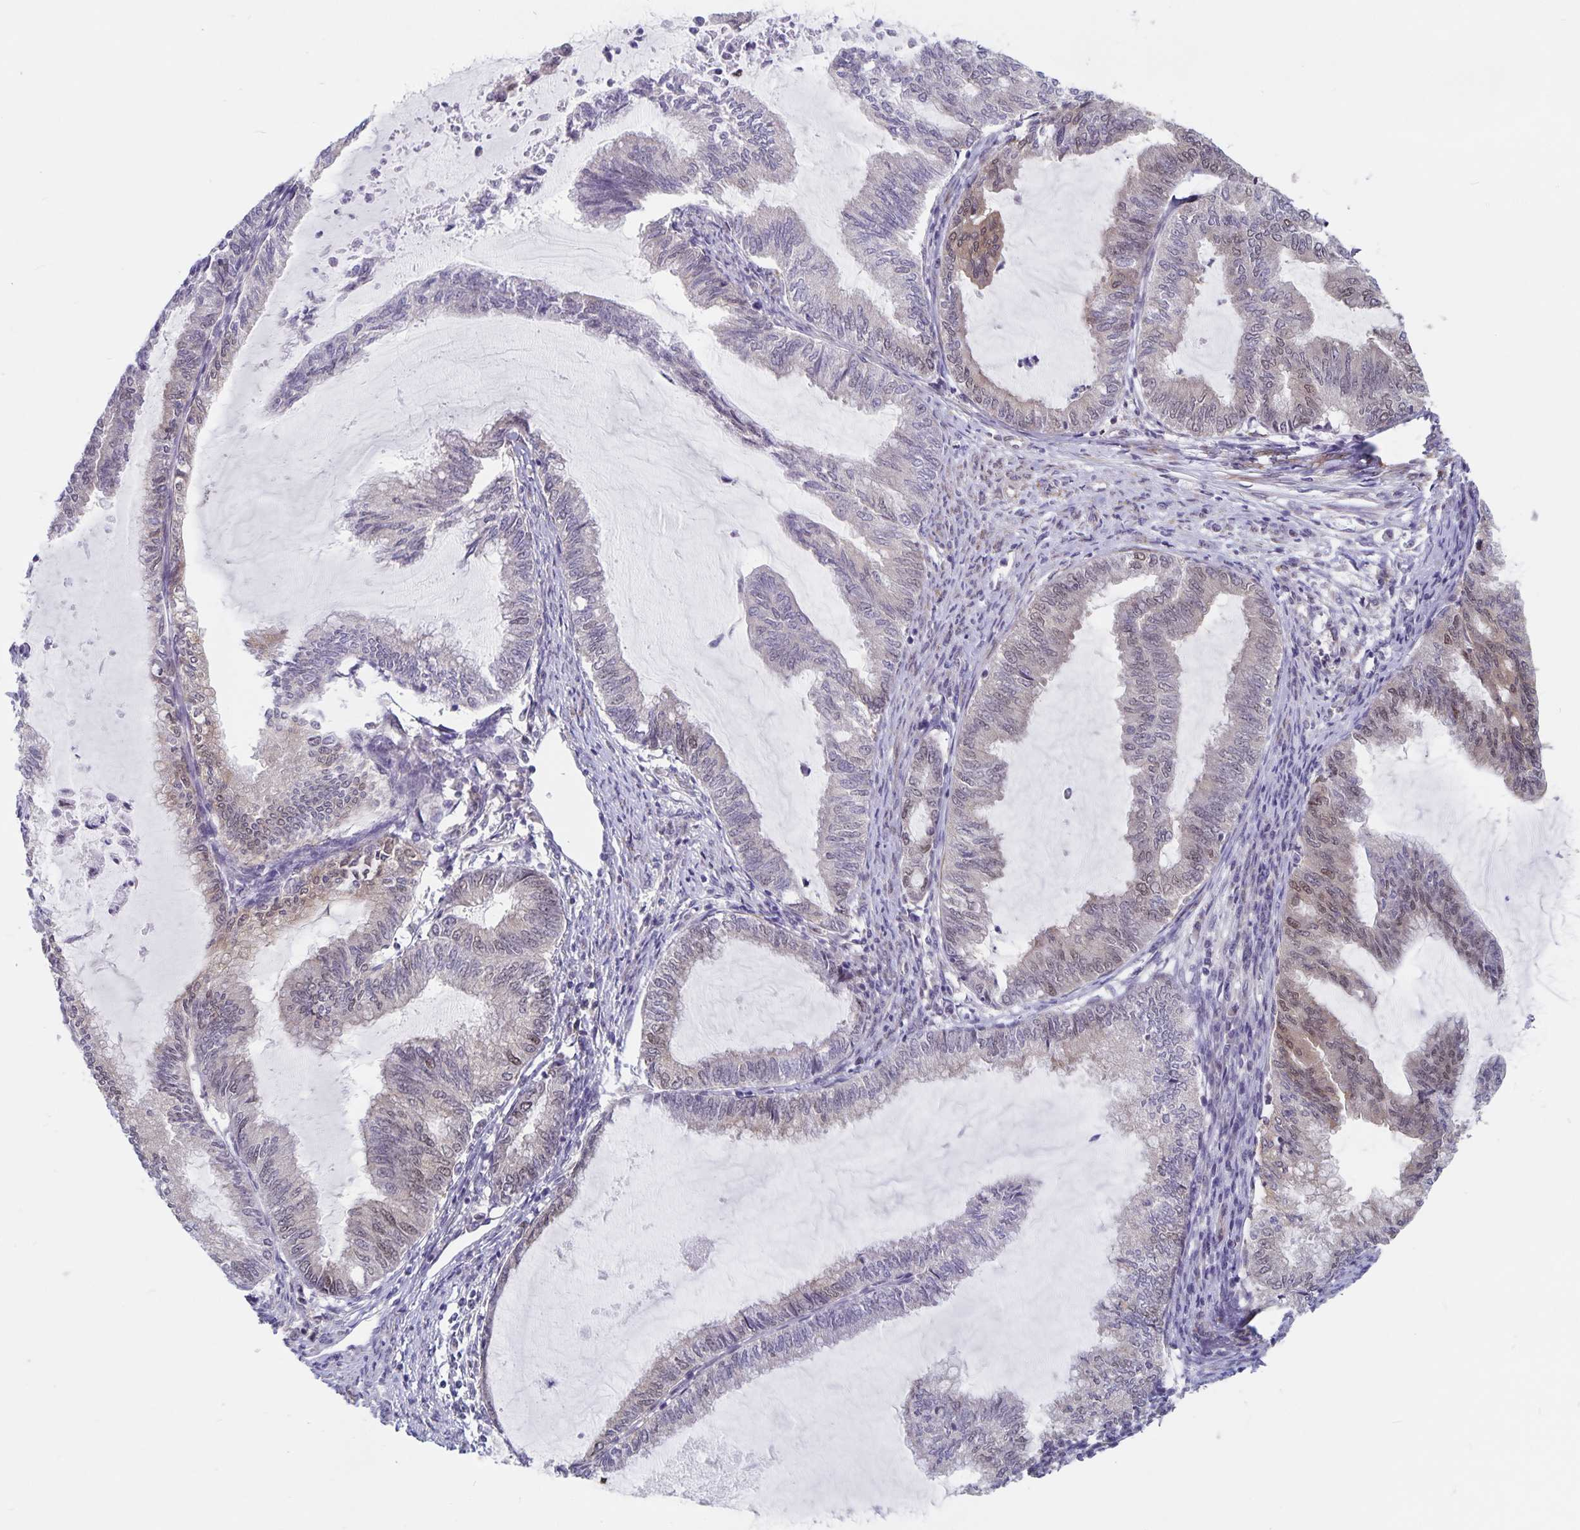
{"staining": {"intensity": "weak", "quantity": "<25%", "location": "nuclear"}, "tissue": "endometrial cancer", "cell_type": "Tumor cells", "image_type": "cancer", "snomed": [{"axis": "morphology", "description": "Adenocarcinoma, NOS"}, {"axis": "topography", "description": "Endometrium"}], "caption": "This is a micrograph of immunohistochemistry staining of endometrial cancer (adenocarcinoma), which shows no positivity in tumor cells.", "gene": "BAG6", "patient": {"sex": "female", "age": 79}}